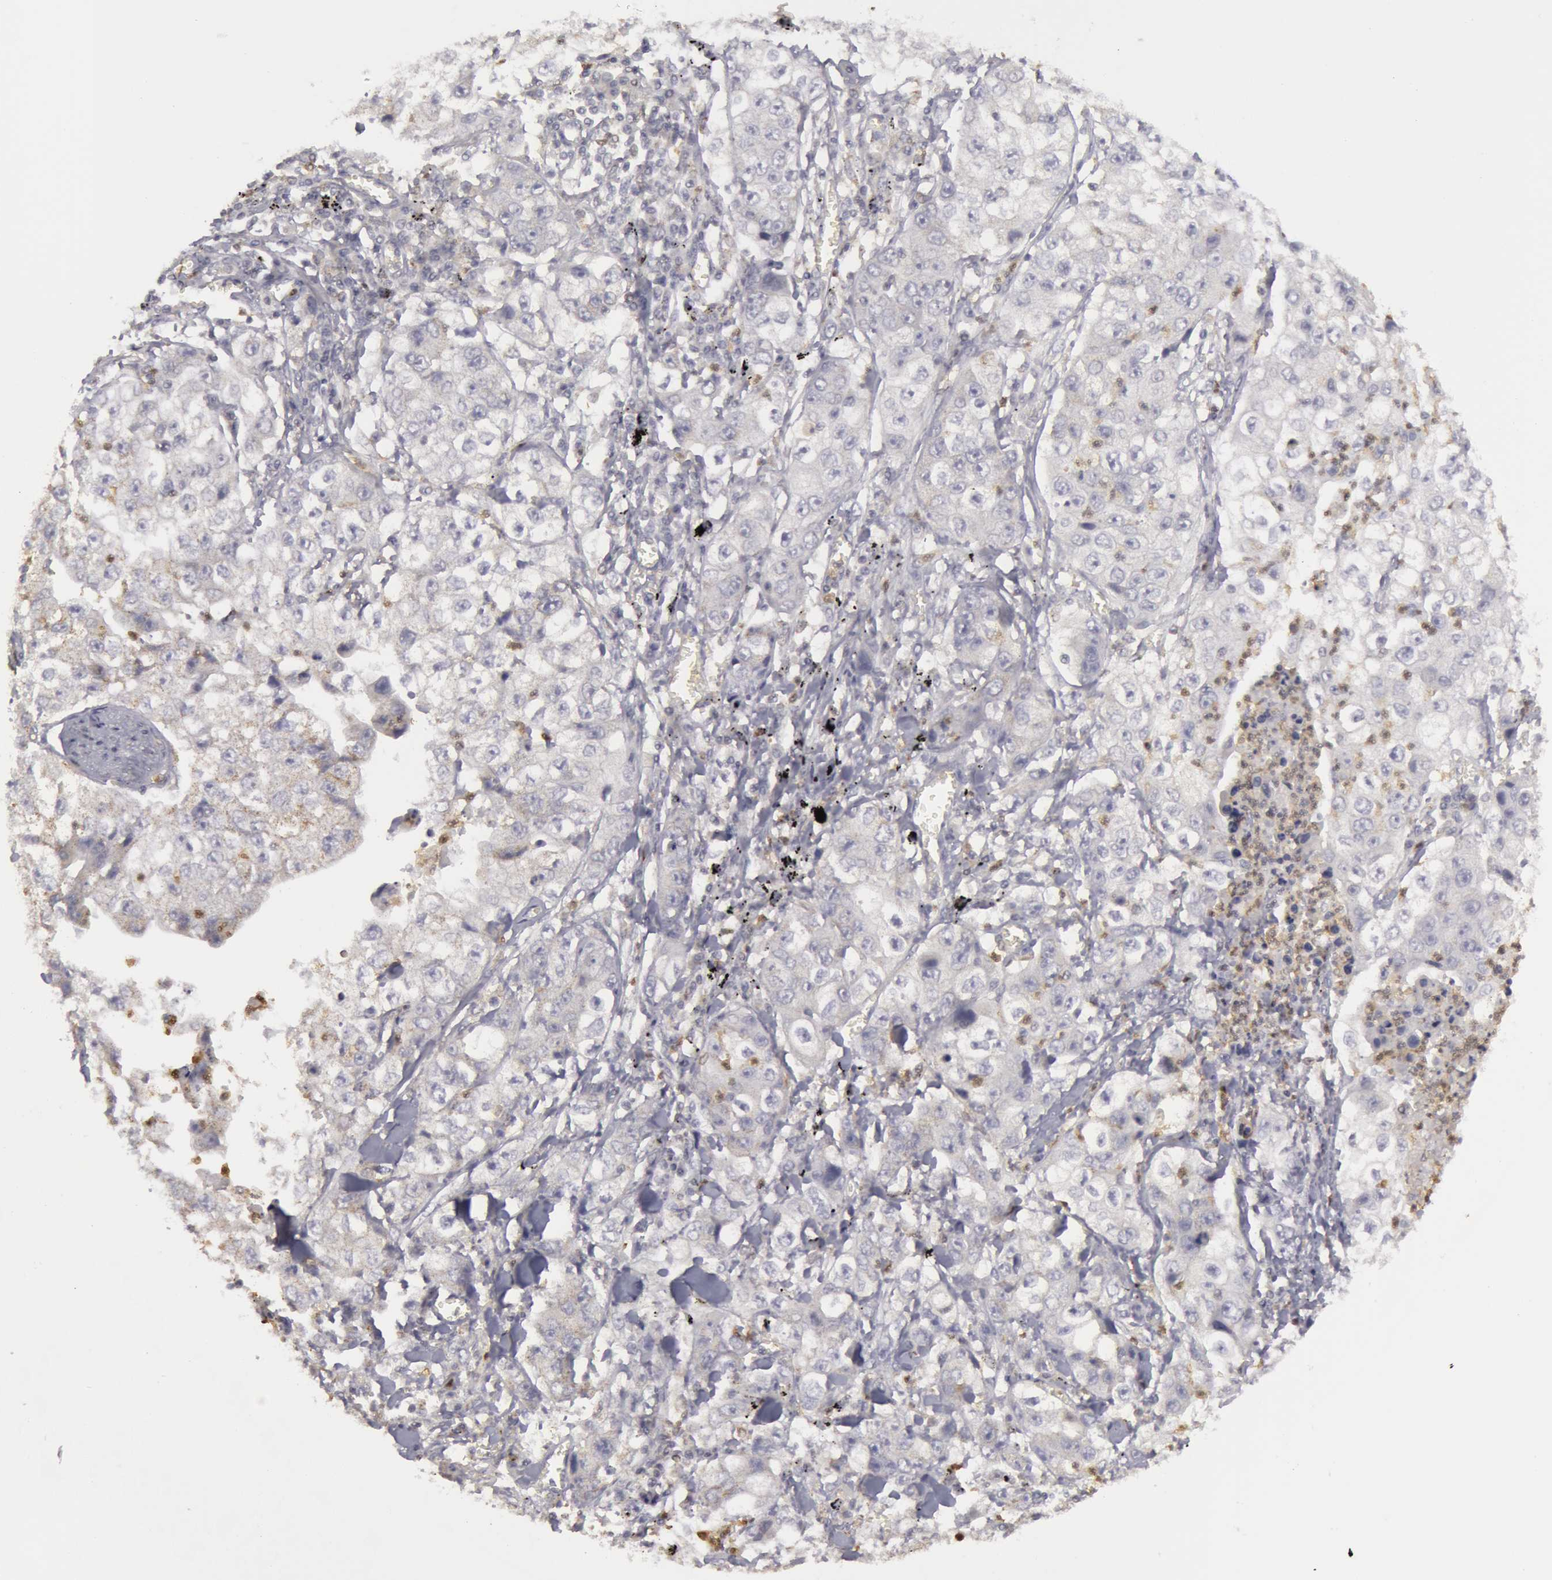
{"staining": {"intensity": "negative", "quantity": "none", "location": "none"}, "tissue": "lung cancer", "cell_type": "Tumor cells", "image_type": "cancer", "snomed": [{"axis": "morphology", "description": "Squamous cell carcinoma, NOS"}, {"axis": "topography", "description": "Lung"}], "caption": "Tumor cells show no significant protein staining in lung cancer (squamous cell carcinoma).", "gene": "CAT", "patient": {"sex": "male", "age": 64}}